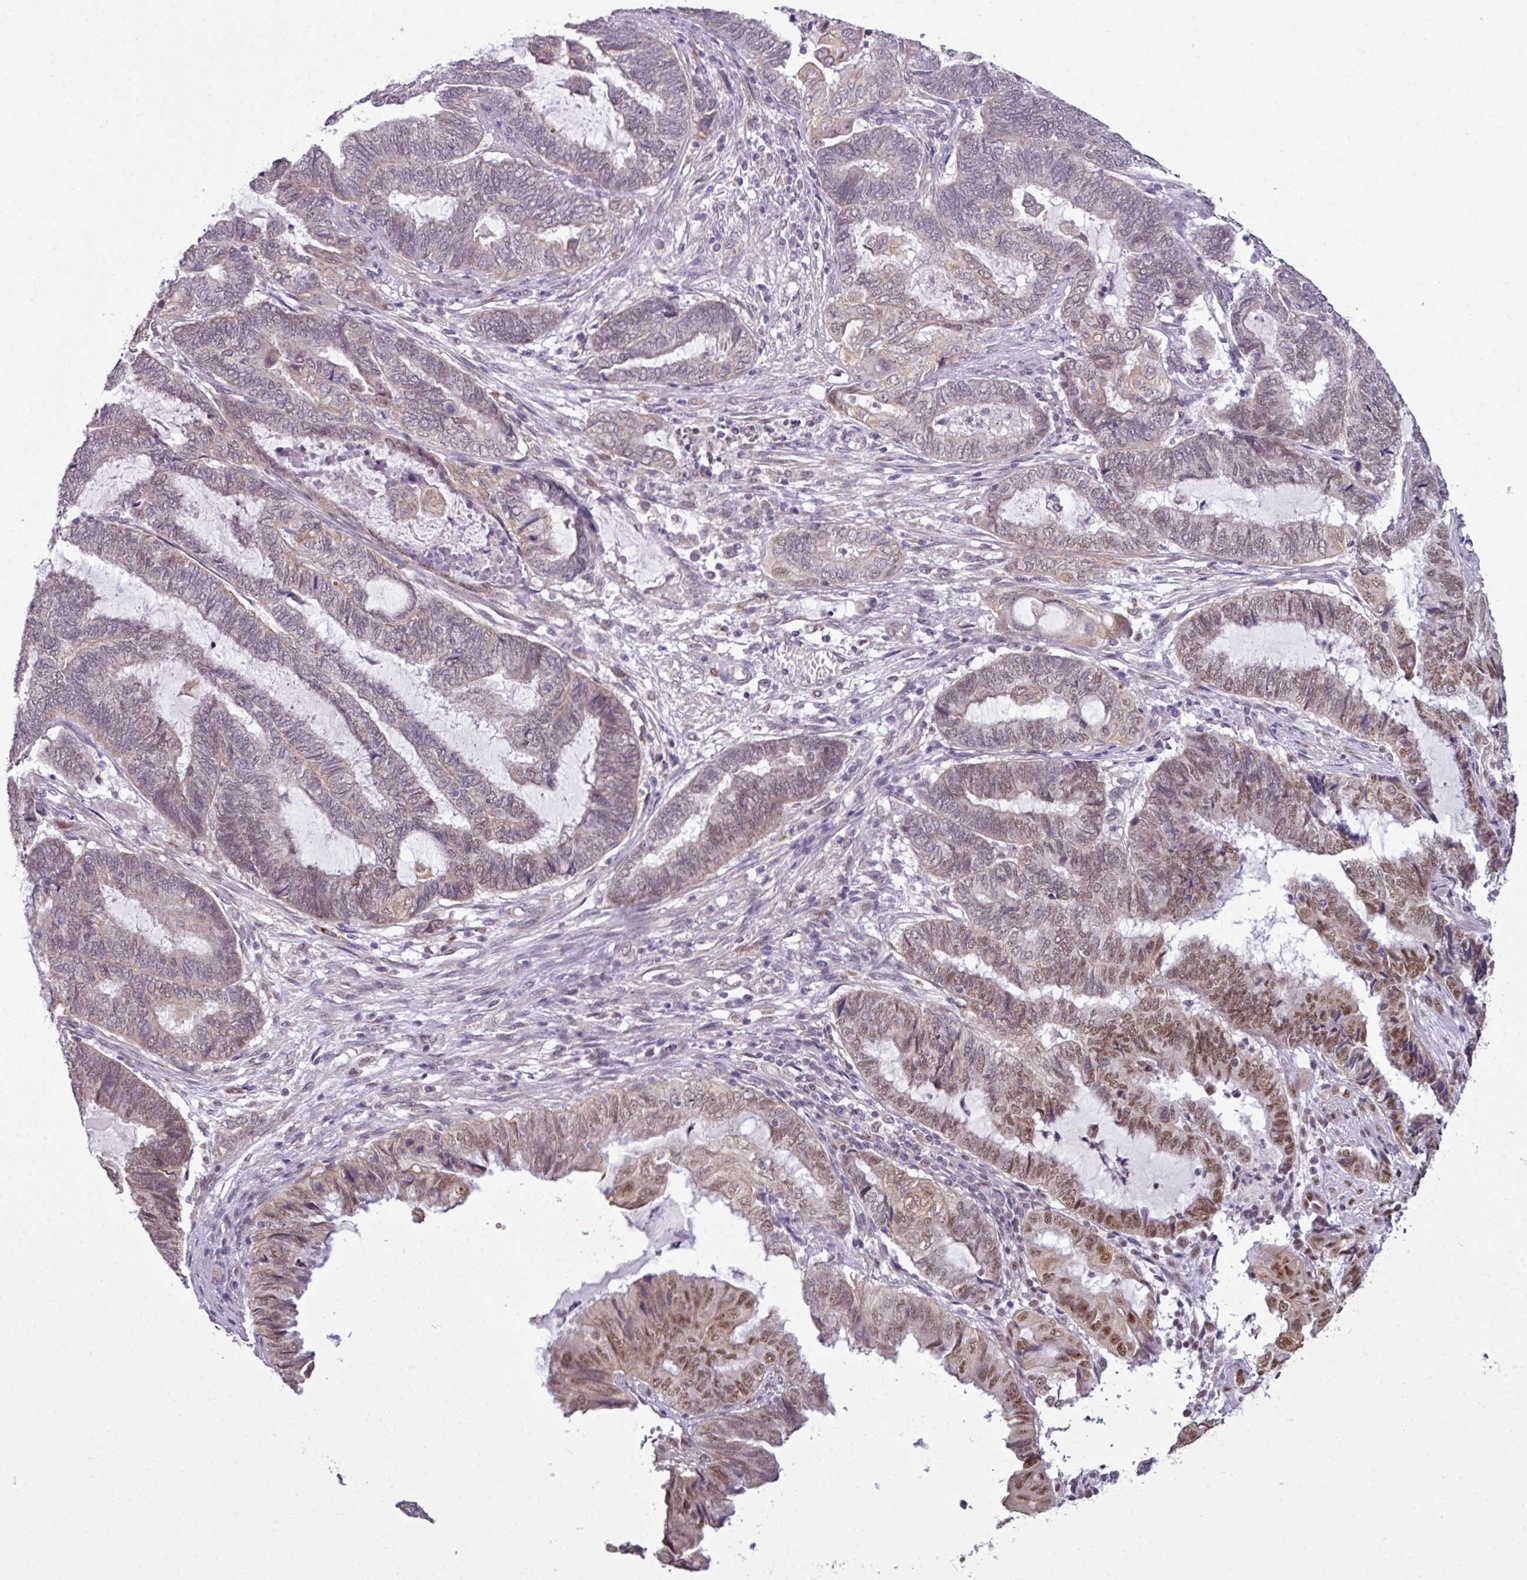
{"staining": {"intensity": "moderate", "quantity": "25%-75%", "location": "nuclear"}, "tissue": "endometrial cancer", "cell_type": "Tumor cells", "image_type": "cancer", "snomed": [{"axis": "morphology", "description": "Adenocarcinoma, NOS"}, {"axis": "topography", "description": "Uterus"}, {"axis": "topography", "description": "Endometrium"}], "caption": "Moderate nuclear protein staining is identified in about 25%-75% of tumor cells in endometrial adenocarcinoma.", "gene": "ZNF217", "patient": {"sex": "female", "age": 70}}